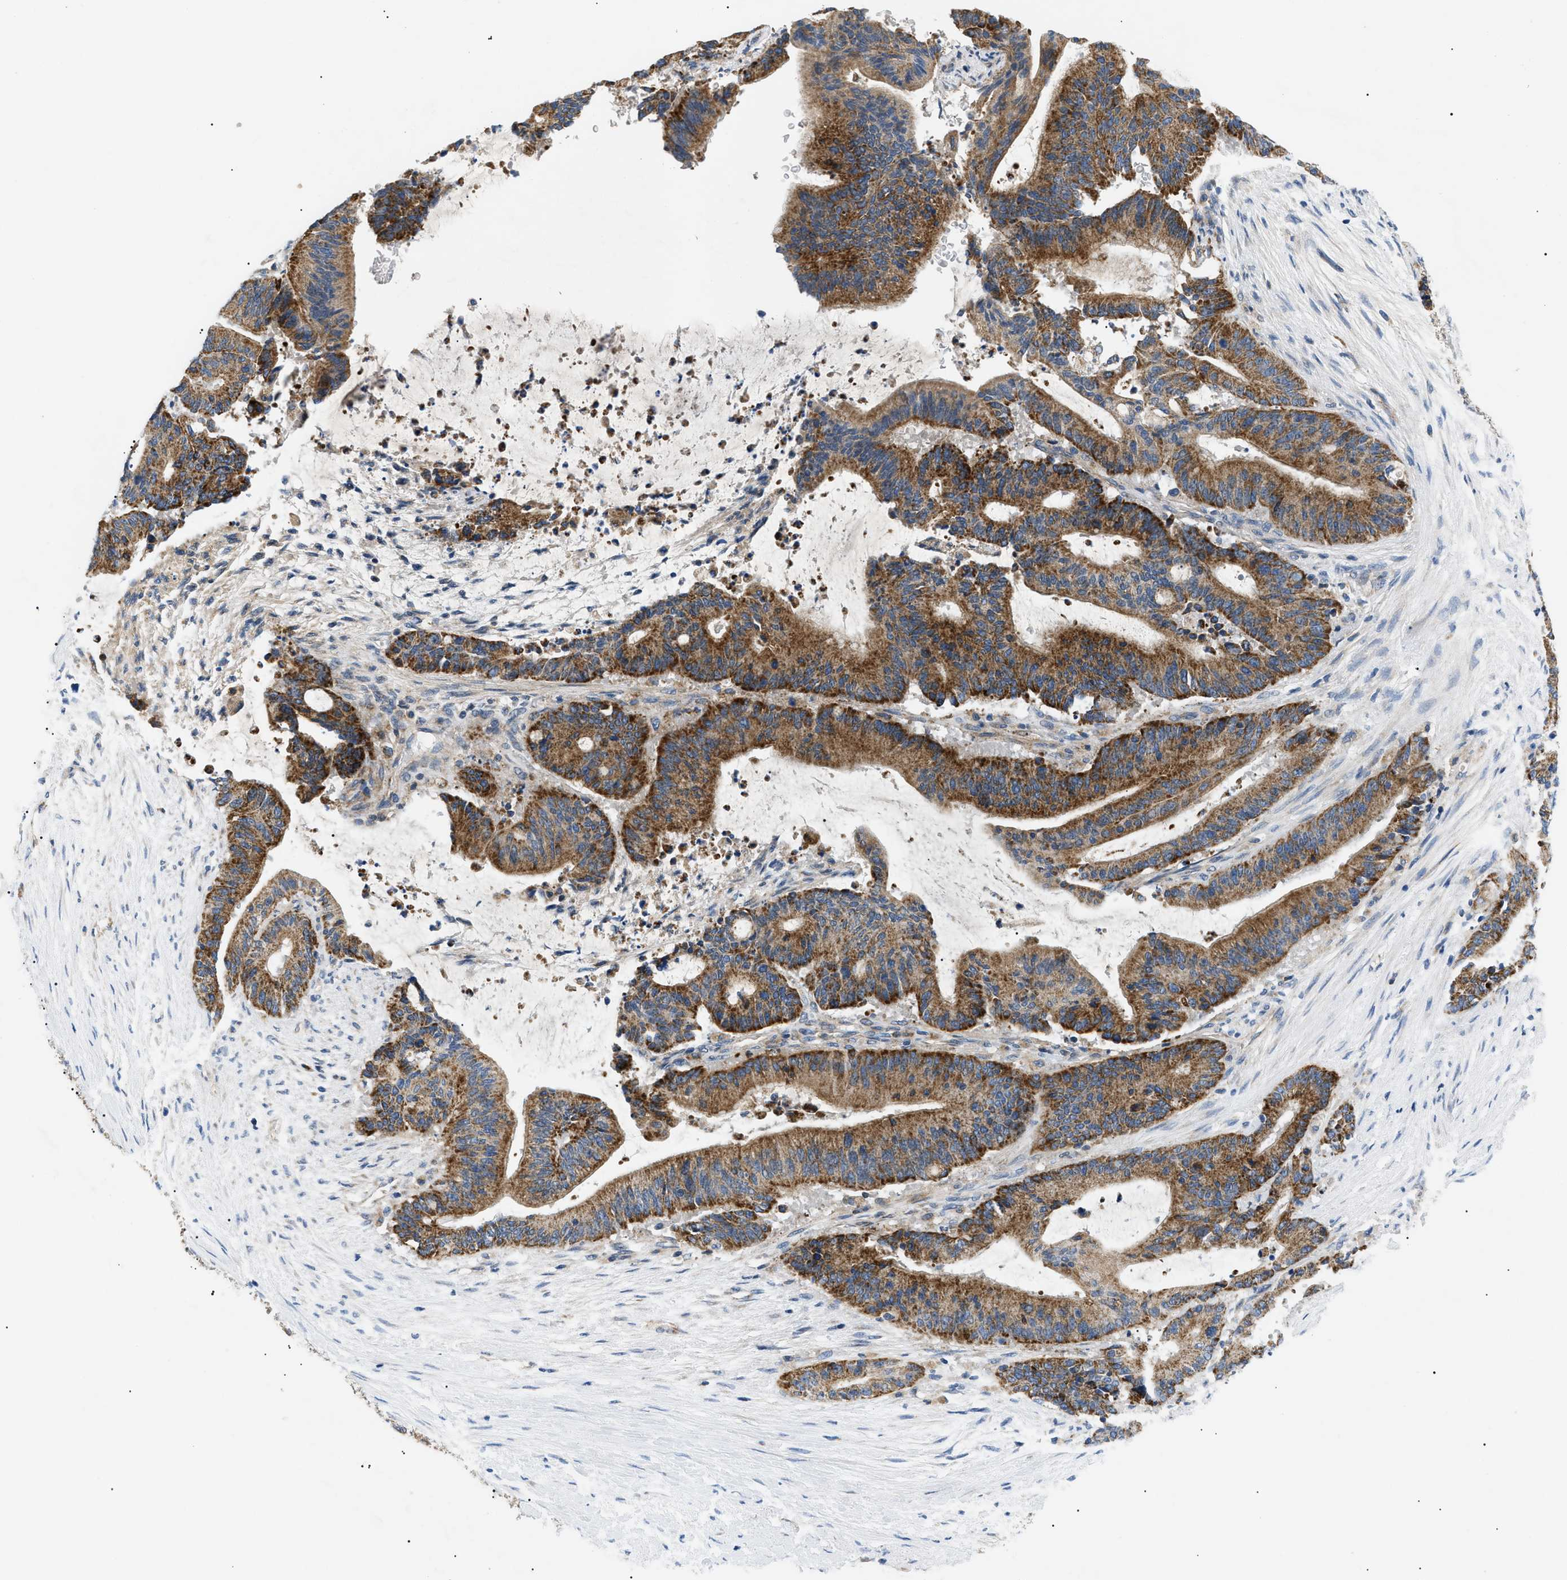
{"staining": {"intensity": "strong", "quantity": ">75%", "location": "cytoplasmic/membranous"}, "tissue": "liver cancer", "cell_type": "Tumor cells", "image_type": "cancer", "snomed": [{"axis": "morphology", "description": "Cholangiocarcinoma"}, {"axis": "topography", "description": "Liver"}], "caption": "Protein expression analysis of human cholangiocarcinoma (liver) reveals strong cytoplasmic/membranous positivity in approximately >75% of tumor cells. Using DAB (3,3'-diaminobenzidine) (brown) and hematoxylin (blue) stains, captured at high magnification using brightfield microscopy.", "gene": "TOMM6", "patient": {"sex": "female", "age": 73}}